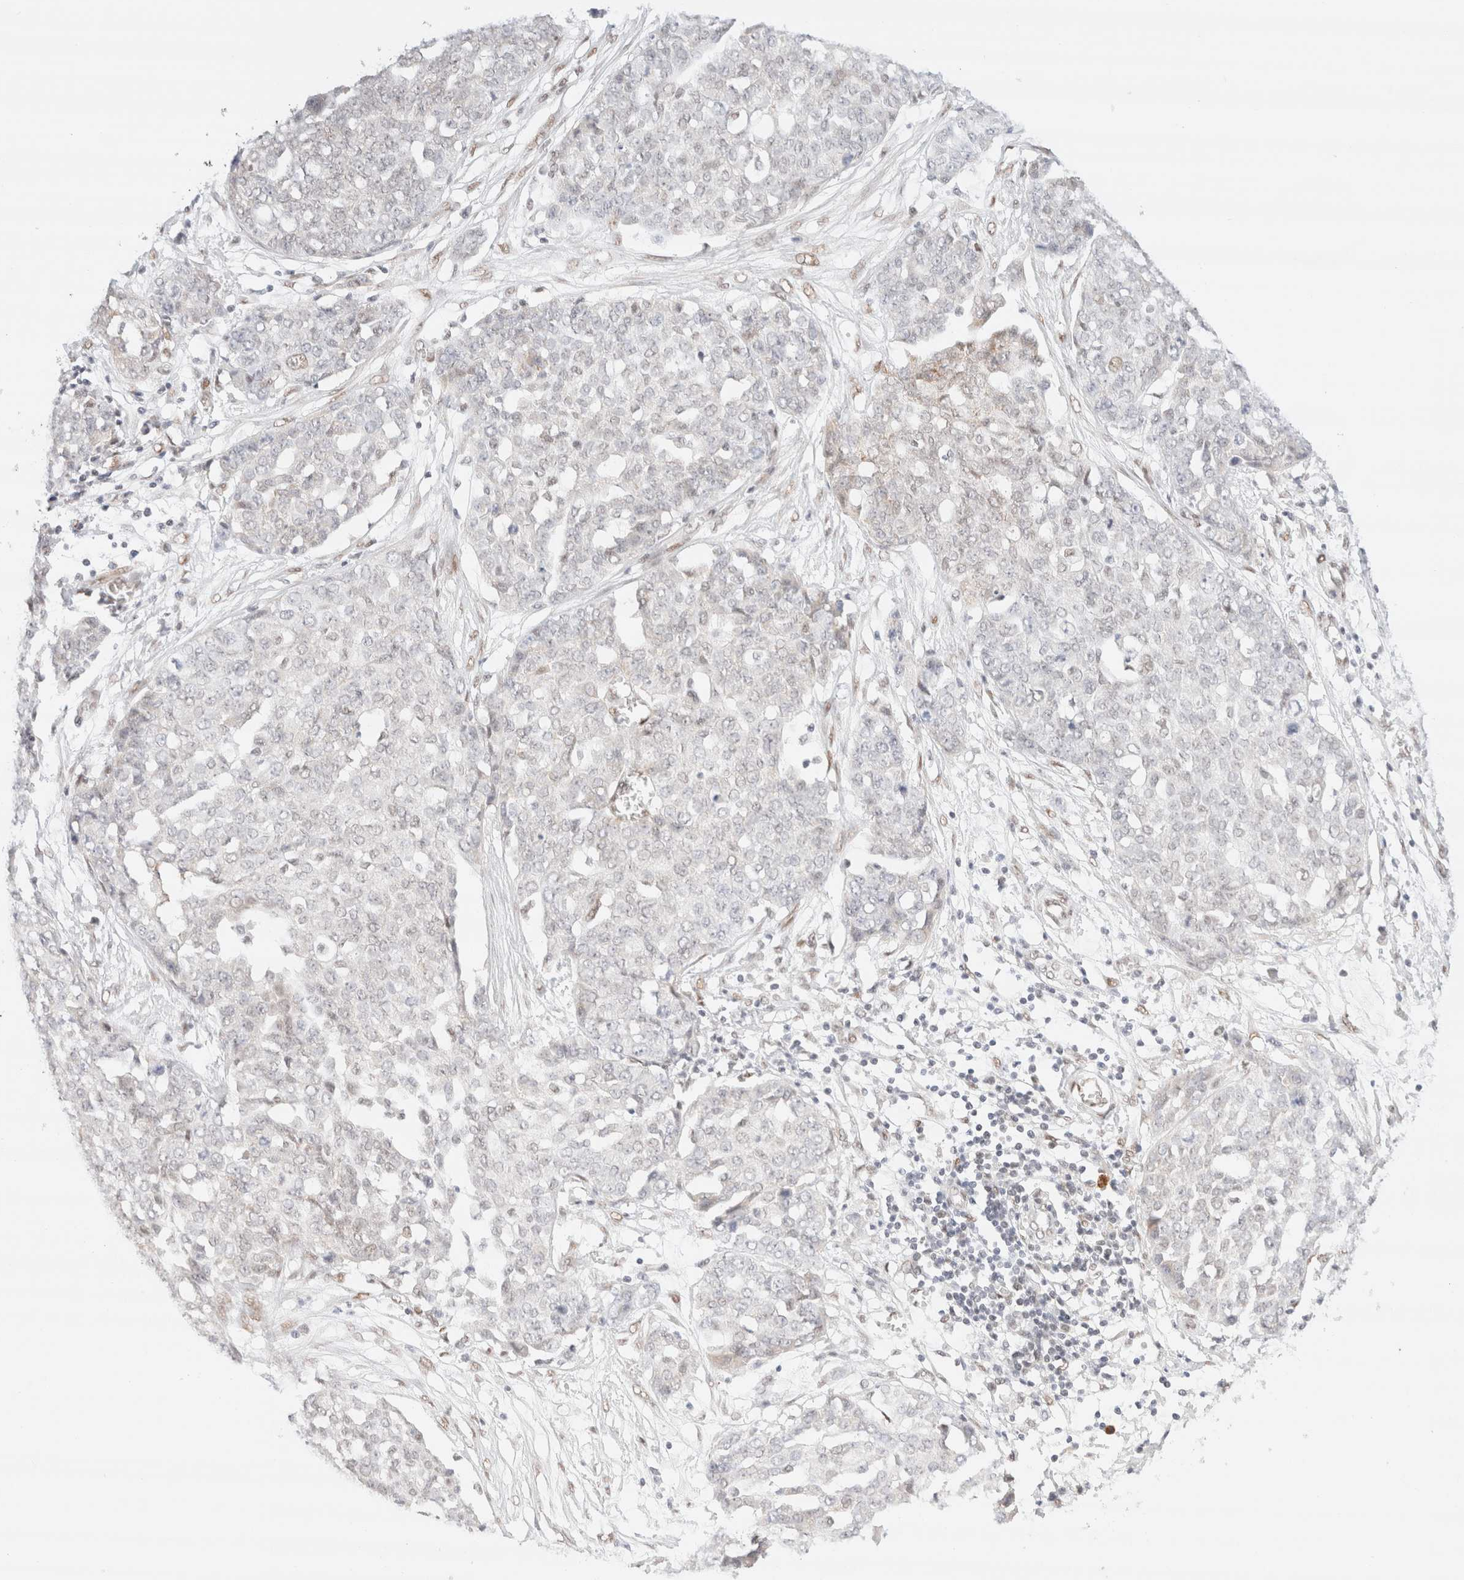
{"staining": {"intensity": "negative", "quantity": "none", "location": "none"}, "tissue": "ovarian cancer", "cell_type": "Tumor cells", "image_type": "cancer", "snomed": [{"axis": "morphology", "description": "Cystadenocarcinoma, serous, NOS"}, {"axis": "topography", "description": "Soft tissue"}, {"axis": "topography", "description": "Ovary"}], "caption": "Human ovarian cancer (serous cystadenocarcinoma) stained for a protein using immunohistochemistry demonstrates no staining in tumor cells.", "gene": "CIC", "patient": {"sex": "female", "age": 57}}